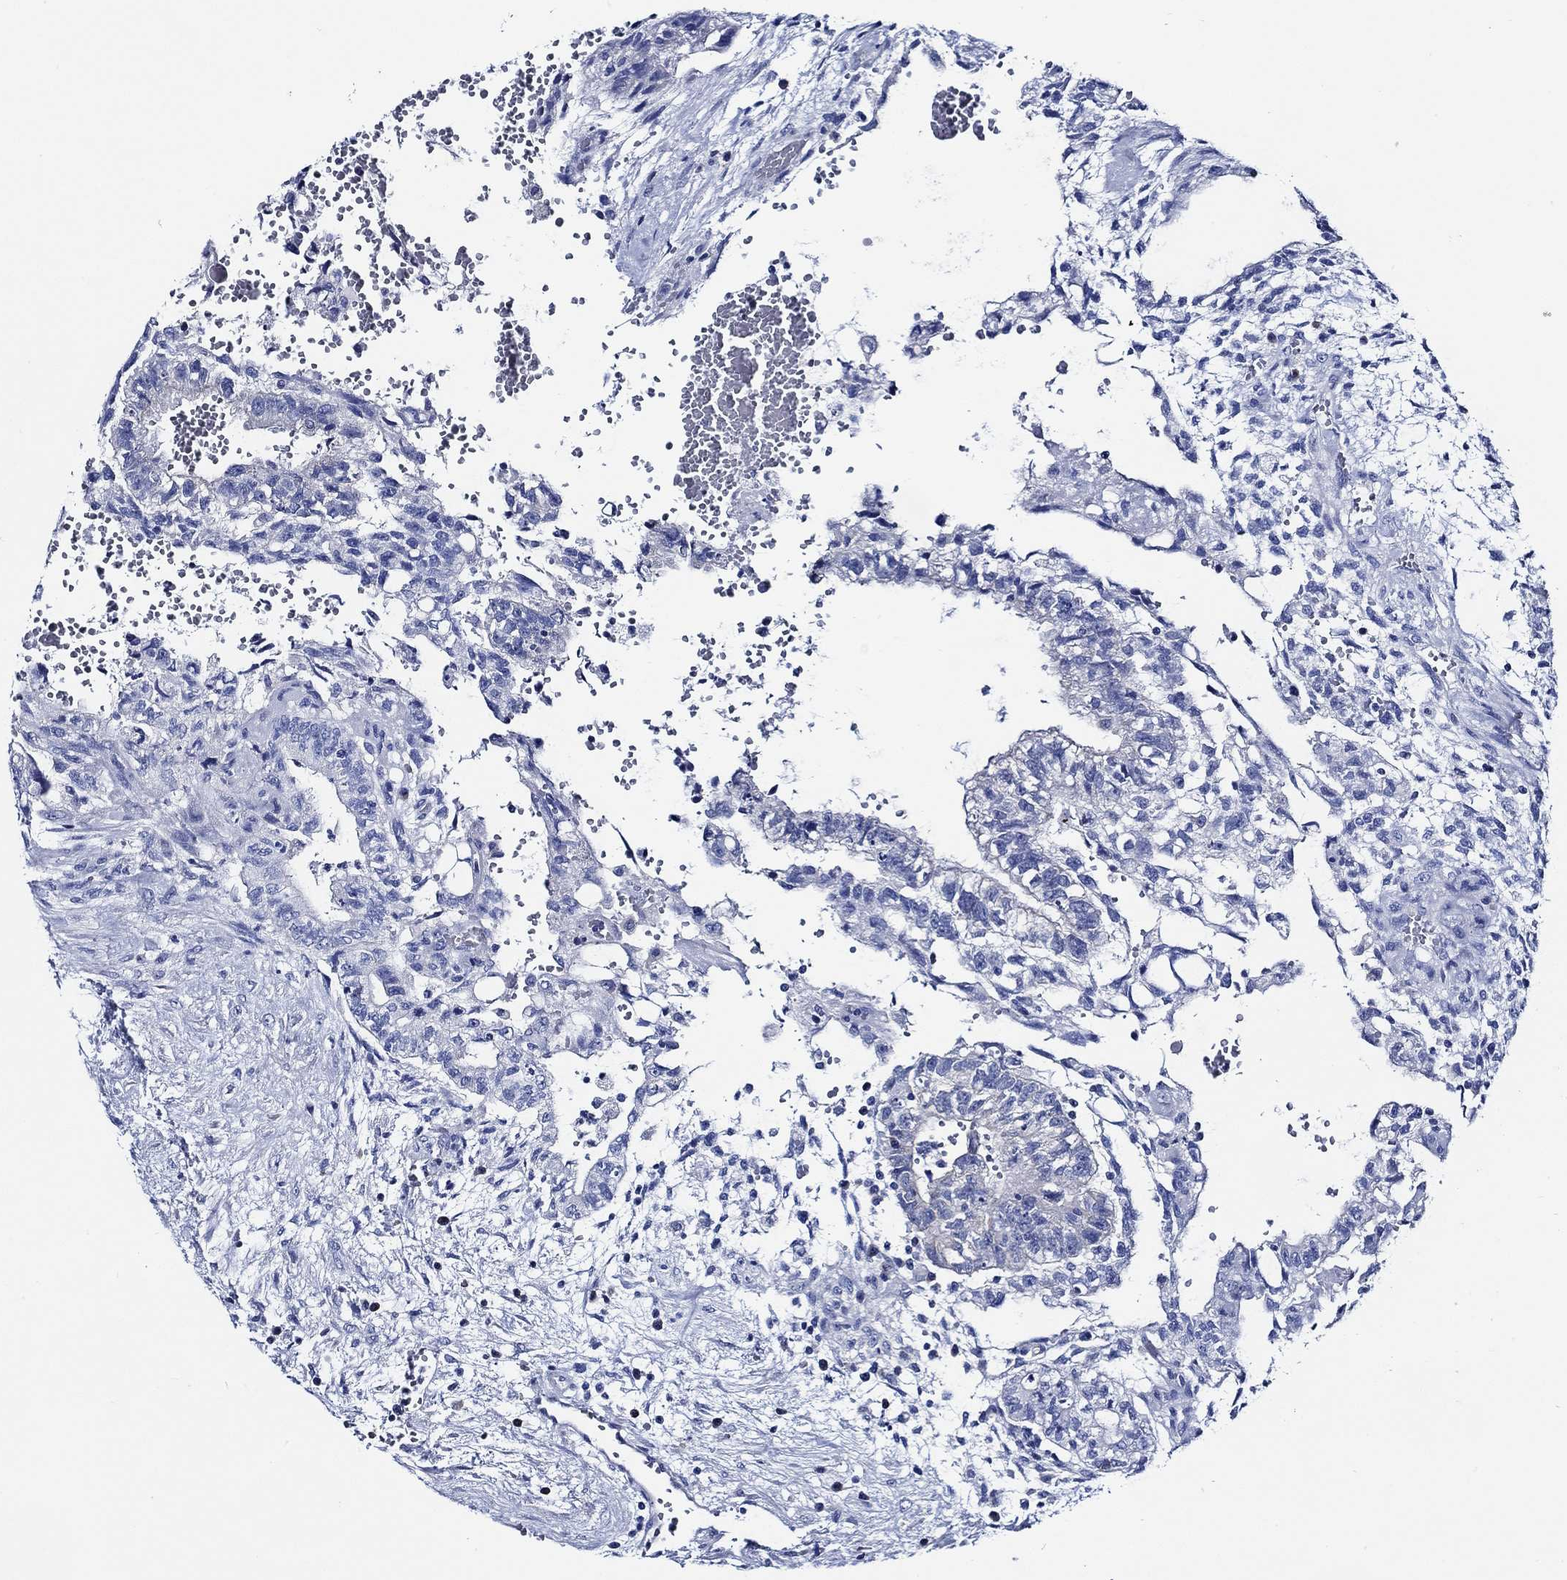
{"staining": {"intensity": "negative", "quantity": "none", "location": "none"}, "tissue": "testis cancer", "cell_type": "Tumor cells", "image_type": "cancer", "snomed": [{"axis": "morphology", "description": "Carcinoma, Embryonal, NOS"}, {"axis": "topography", "description": "Testis"}], "caption": "The histopathology image shows no staining of tumor cells in testis cancer (embryonal carcinoma).", "gene": "WDR62", "patient": {"sex": "male", "age": 32}}